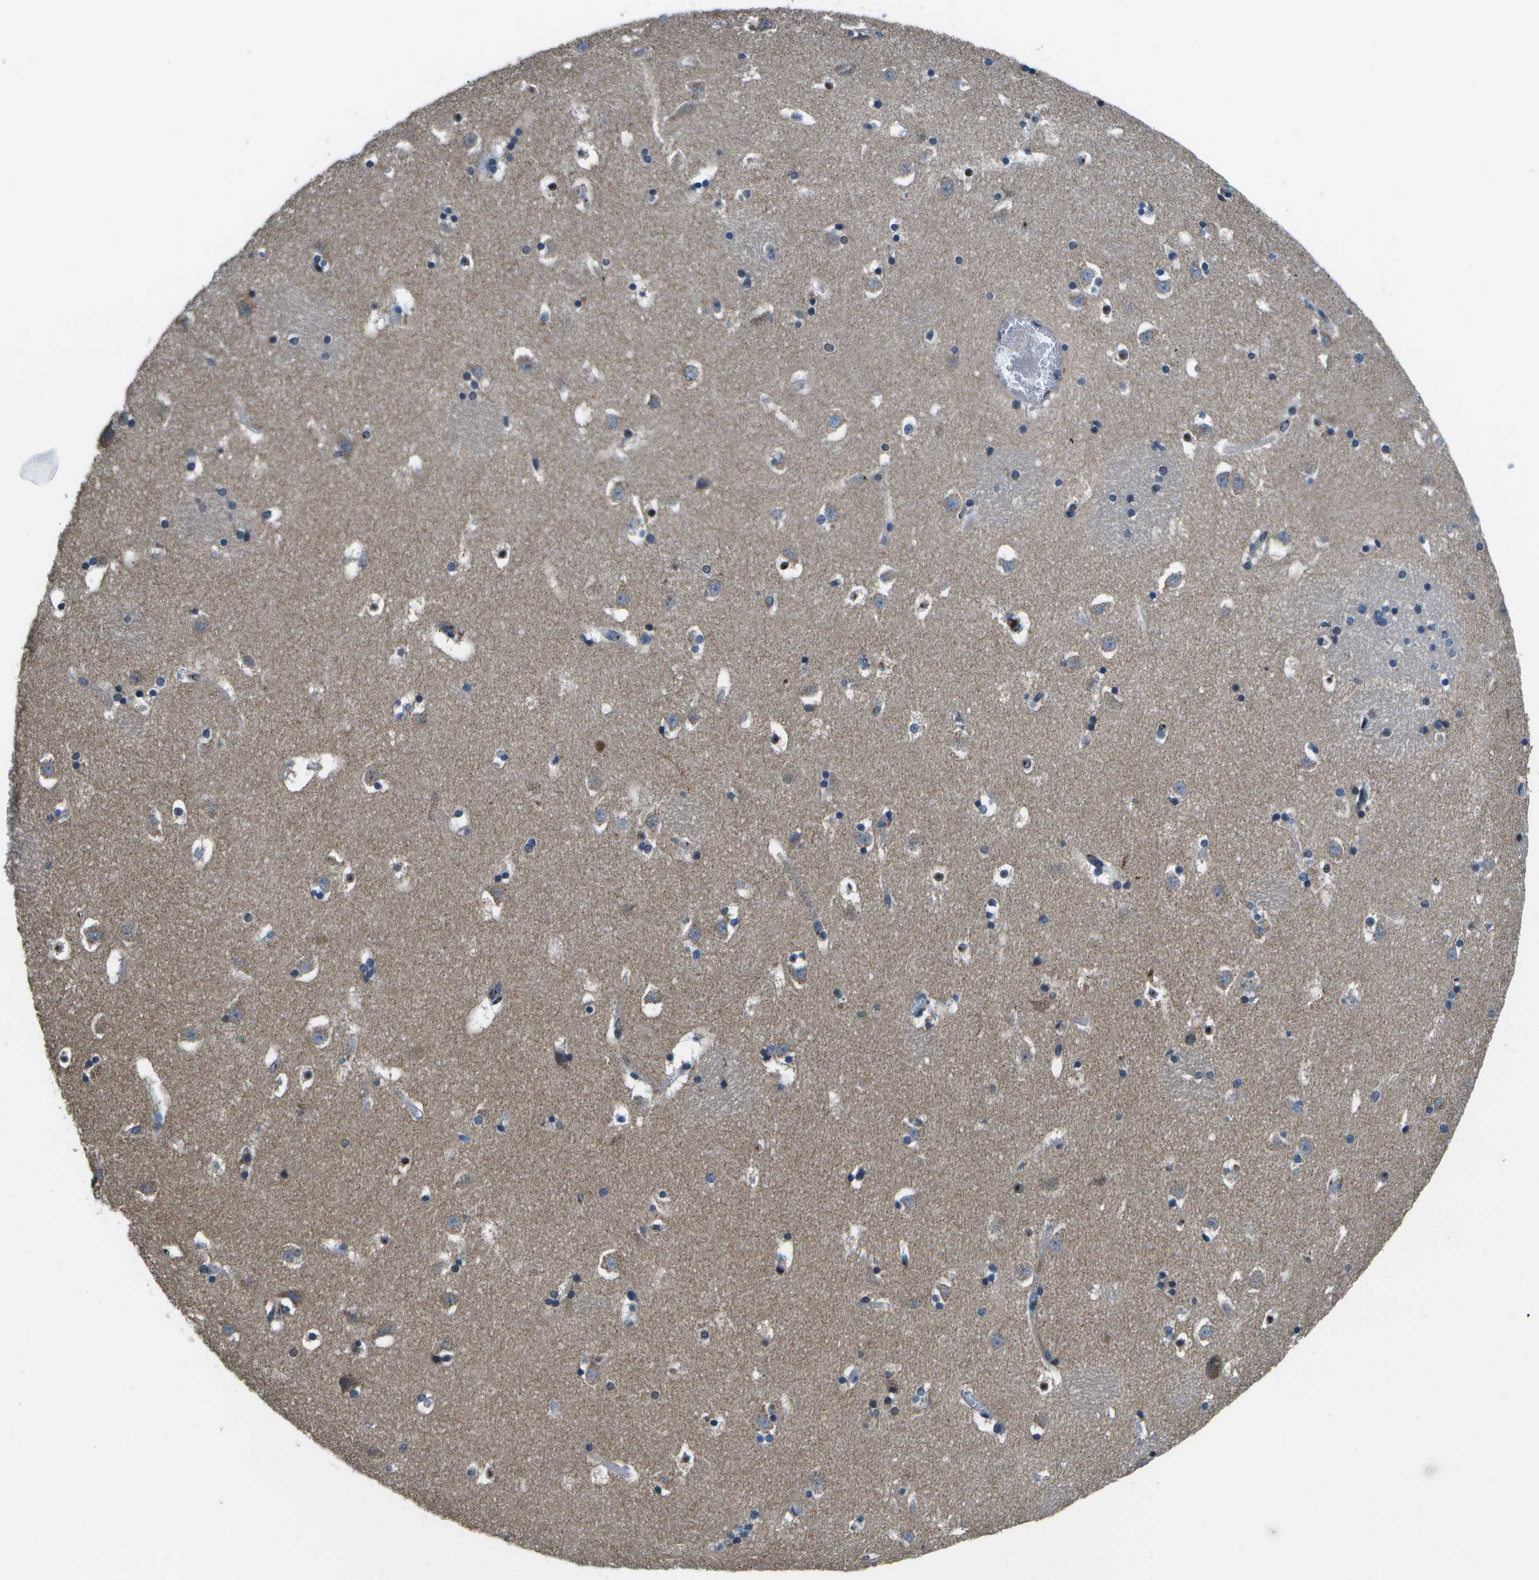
{"staining": {"intensity": "strong", "quantity": "<25%", "location": "cytoplasmic/membranous,nuclear"}, "tissue": "caudate", "cell_type": "Glial cells", "image_type": "normal", "snomed": [{"axis": "morphology", "description": "Normal tissue, NOS"}, {"axis": "topography", "description": "Lateral ventricle wall"}], "caption": "Strong cytoplasmic/membranous,nuclear expression for a protein is identified in approximately <25% of glial cells of benign caudate using IHC.", "gene": "GALNT15", "patient": {"sex": "male", "age": 45}}